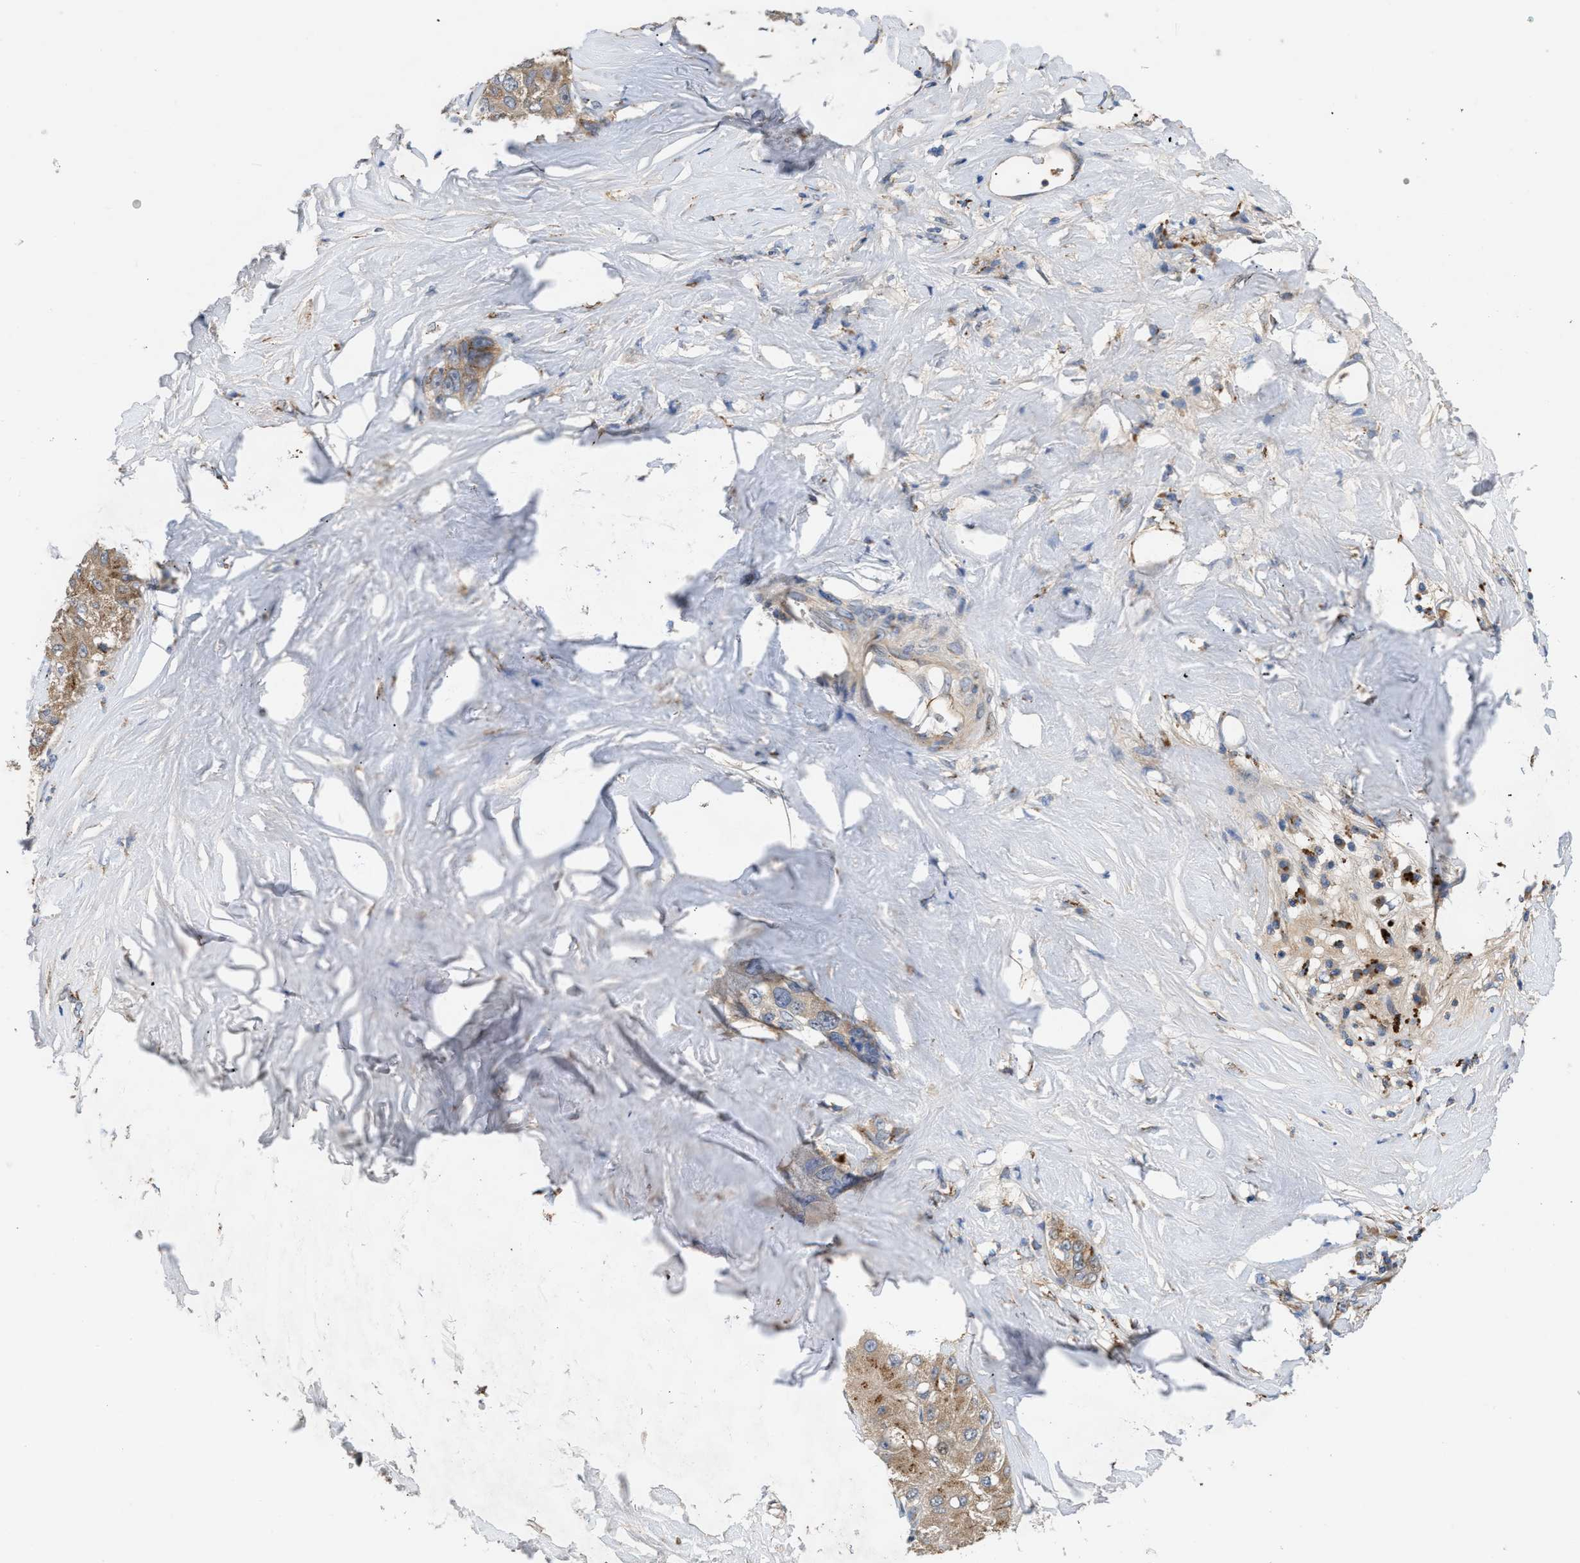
{"staining": {"intensity": "moderate", "quantity": ">75%", "location": "cytoplasmic/membranous"}, "tissue": "liver cancer", "cell_type": "Tumor cells", "image_type": "cancer", "snomed": [{"axis": "morphology", "description": "Carcinoma, Hepatocellular, NOS"}, {"axis": "topography", "description": "Liver"}], "caption": "DAB (3,3'-diaminobenzidine) immunohistochemical staining of human liver cancer displays moderate cytoplasmic/membranous protein staining in approximately >75% of tumor cells.", "gene": "SIK2", "patient": {"sex": "male", "age": 80}}